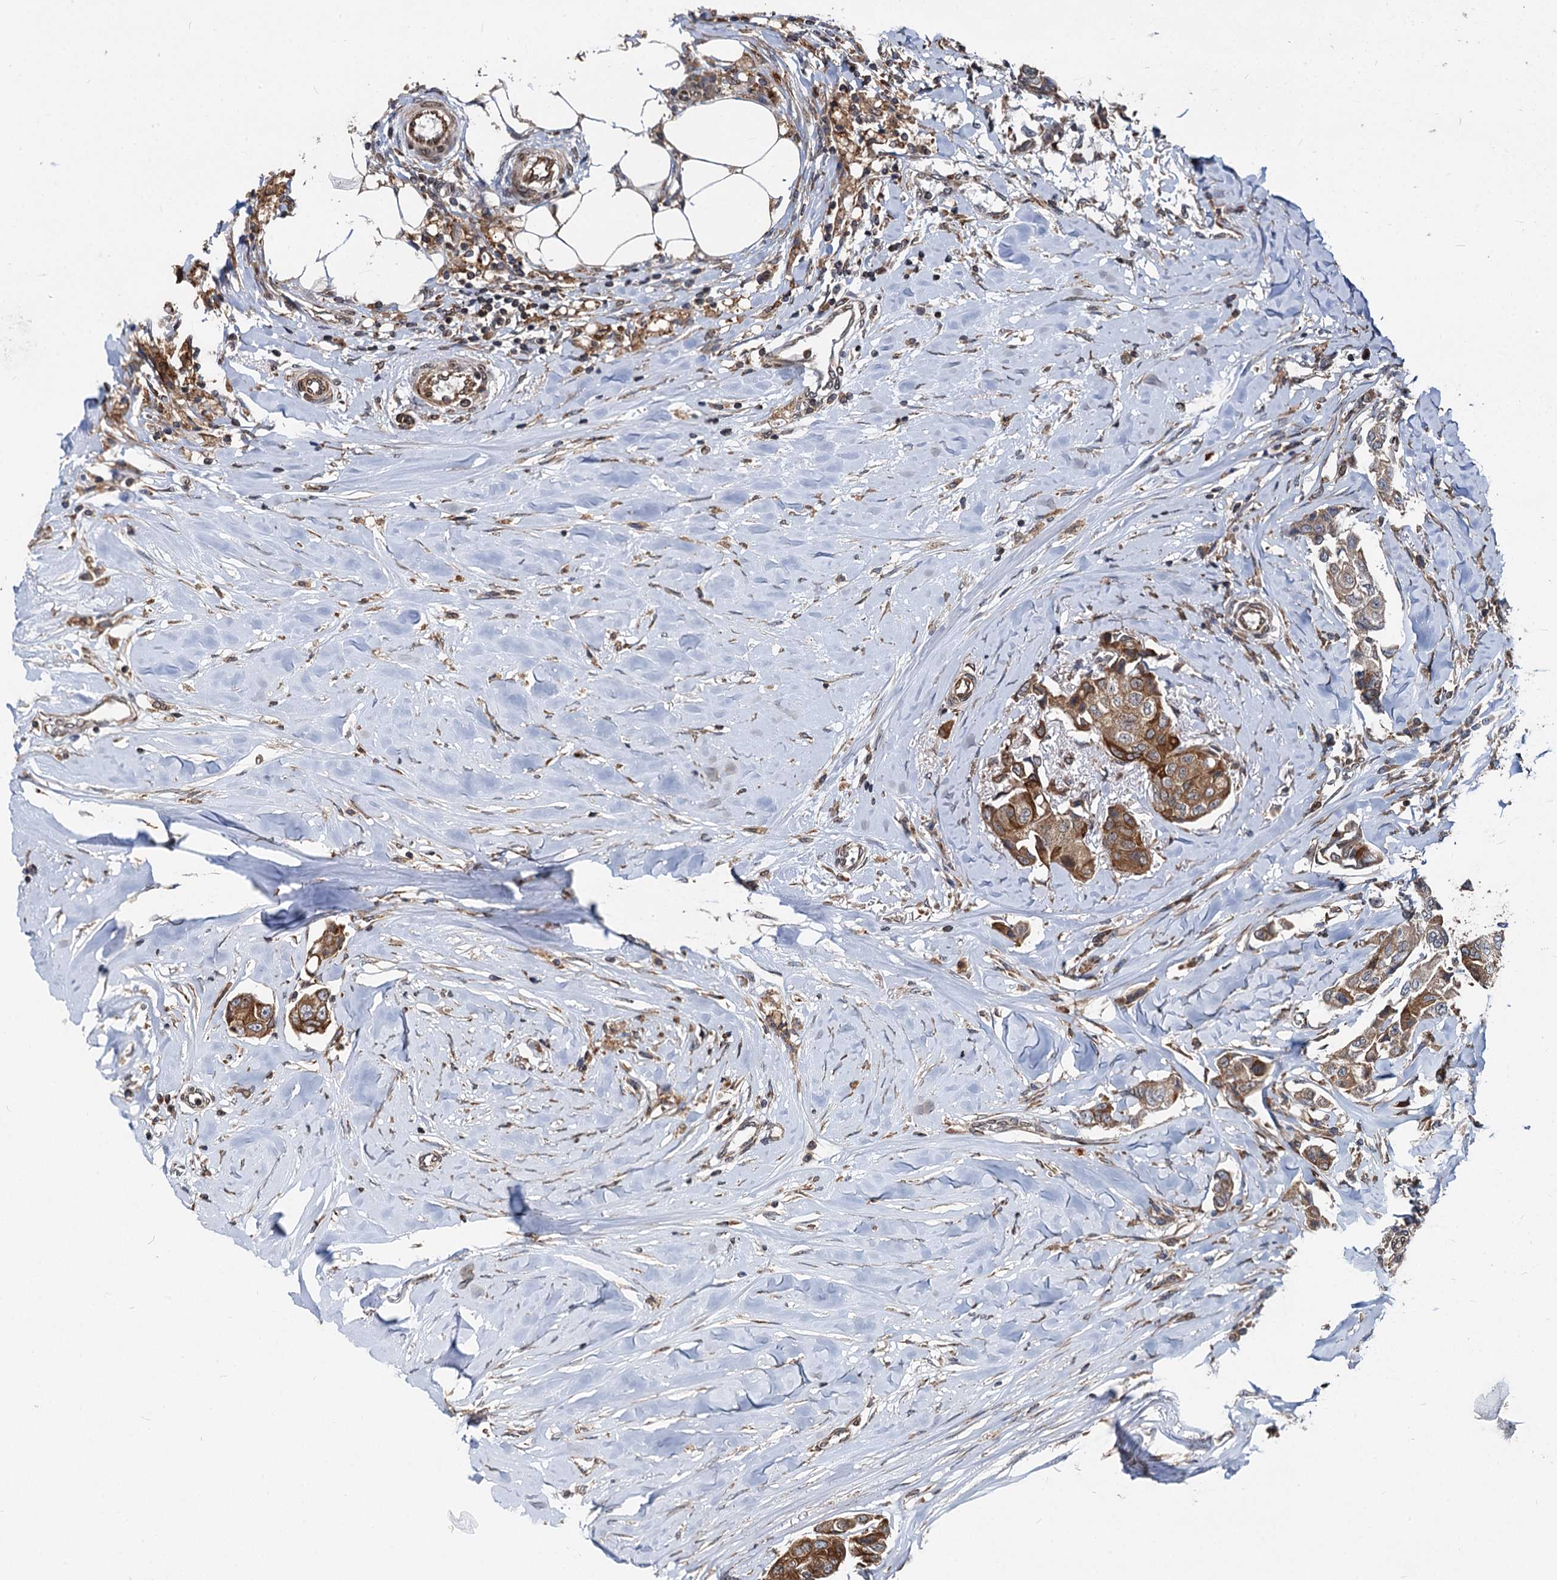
{"staining": {"intensity": "strong", "quantity": ">75%", "location": "cytoplasmic/membranous"}, "tissue": "breast cancer", "cell_type": "Tumor cells", "image_type": "cancer", "snomed": [{"axis": "morphology", "description": "Duct carcinoma"}, {"axis": "topography", "description": "Breast"}], "caption": "Breast cancer tissue reveals strong cytoplasmic/membranous positivity in about >75% of tumor cells, visualized by immunohistochemistry.", "gene": "STIM1", "patient": {"sex": "female", "age": 80}}